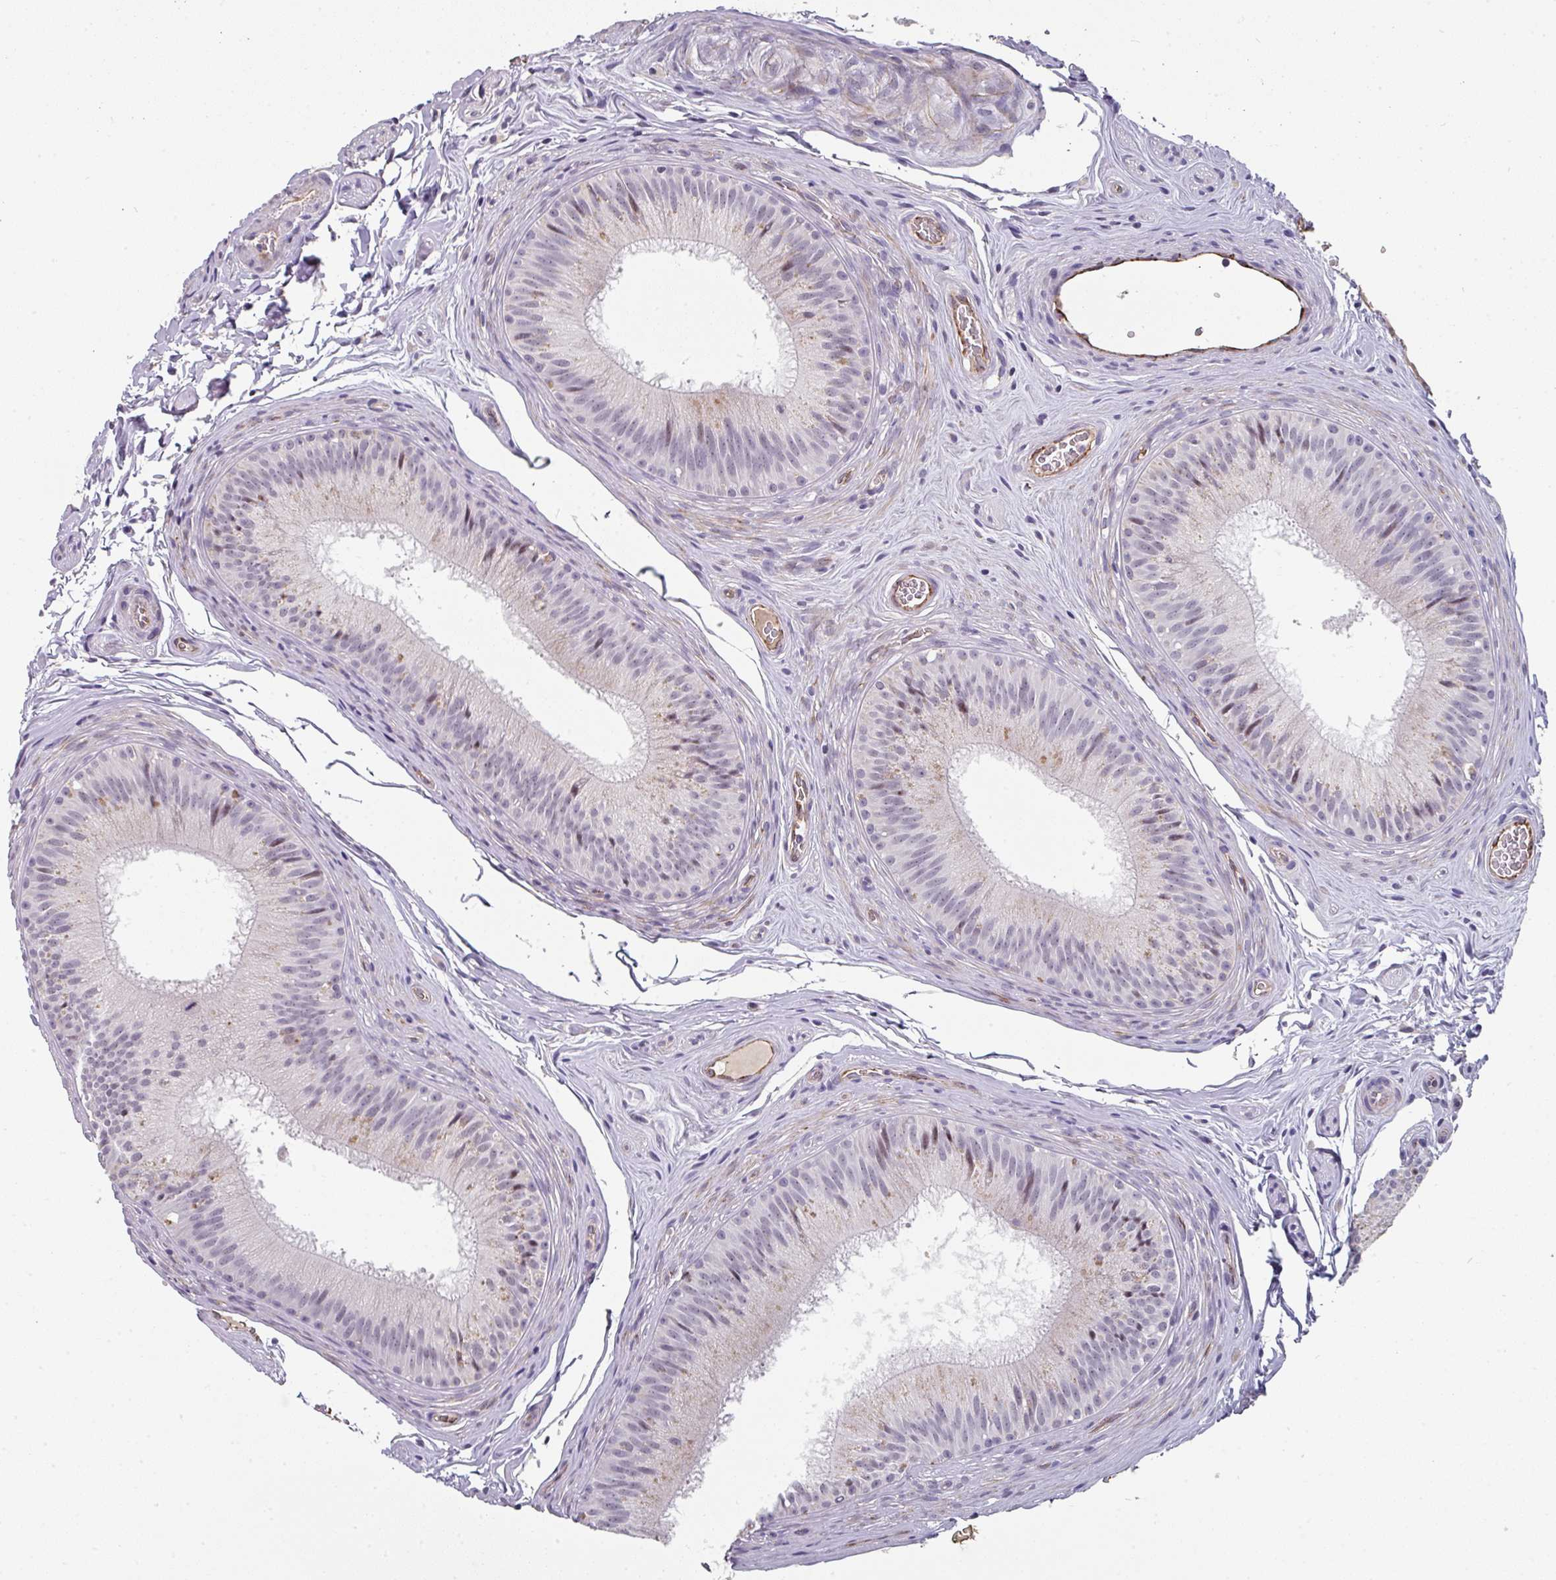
{"staining": {"intensity": "moderate", "quantity": "<25%", "location": "nuclear"}, "tissue": "epididymis", "cell_type": "Glandular cells", "image_type": "normal", "snomed": [{"axis": "morphology", "description": "Normal tissue, NOS"}, {"axis": "topography", "description": "Epididymis"}], "caption": "Immunohistochemical staining of normal human epididymis exhibits moderate nuclear protein positivity in about <25% of glandular cells. (DAB (3,3'-diaminobenzidine) IHC with brightfield microscopy, high magnification).", "gene": "SIDT2", "patient": {"sex": "male", "age": 24}}